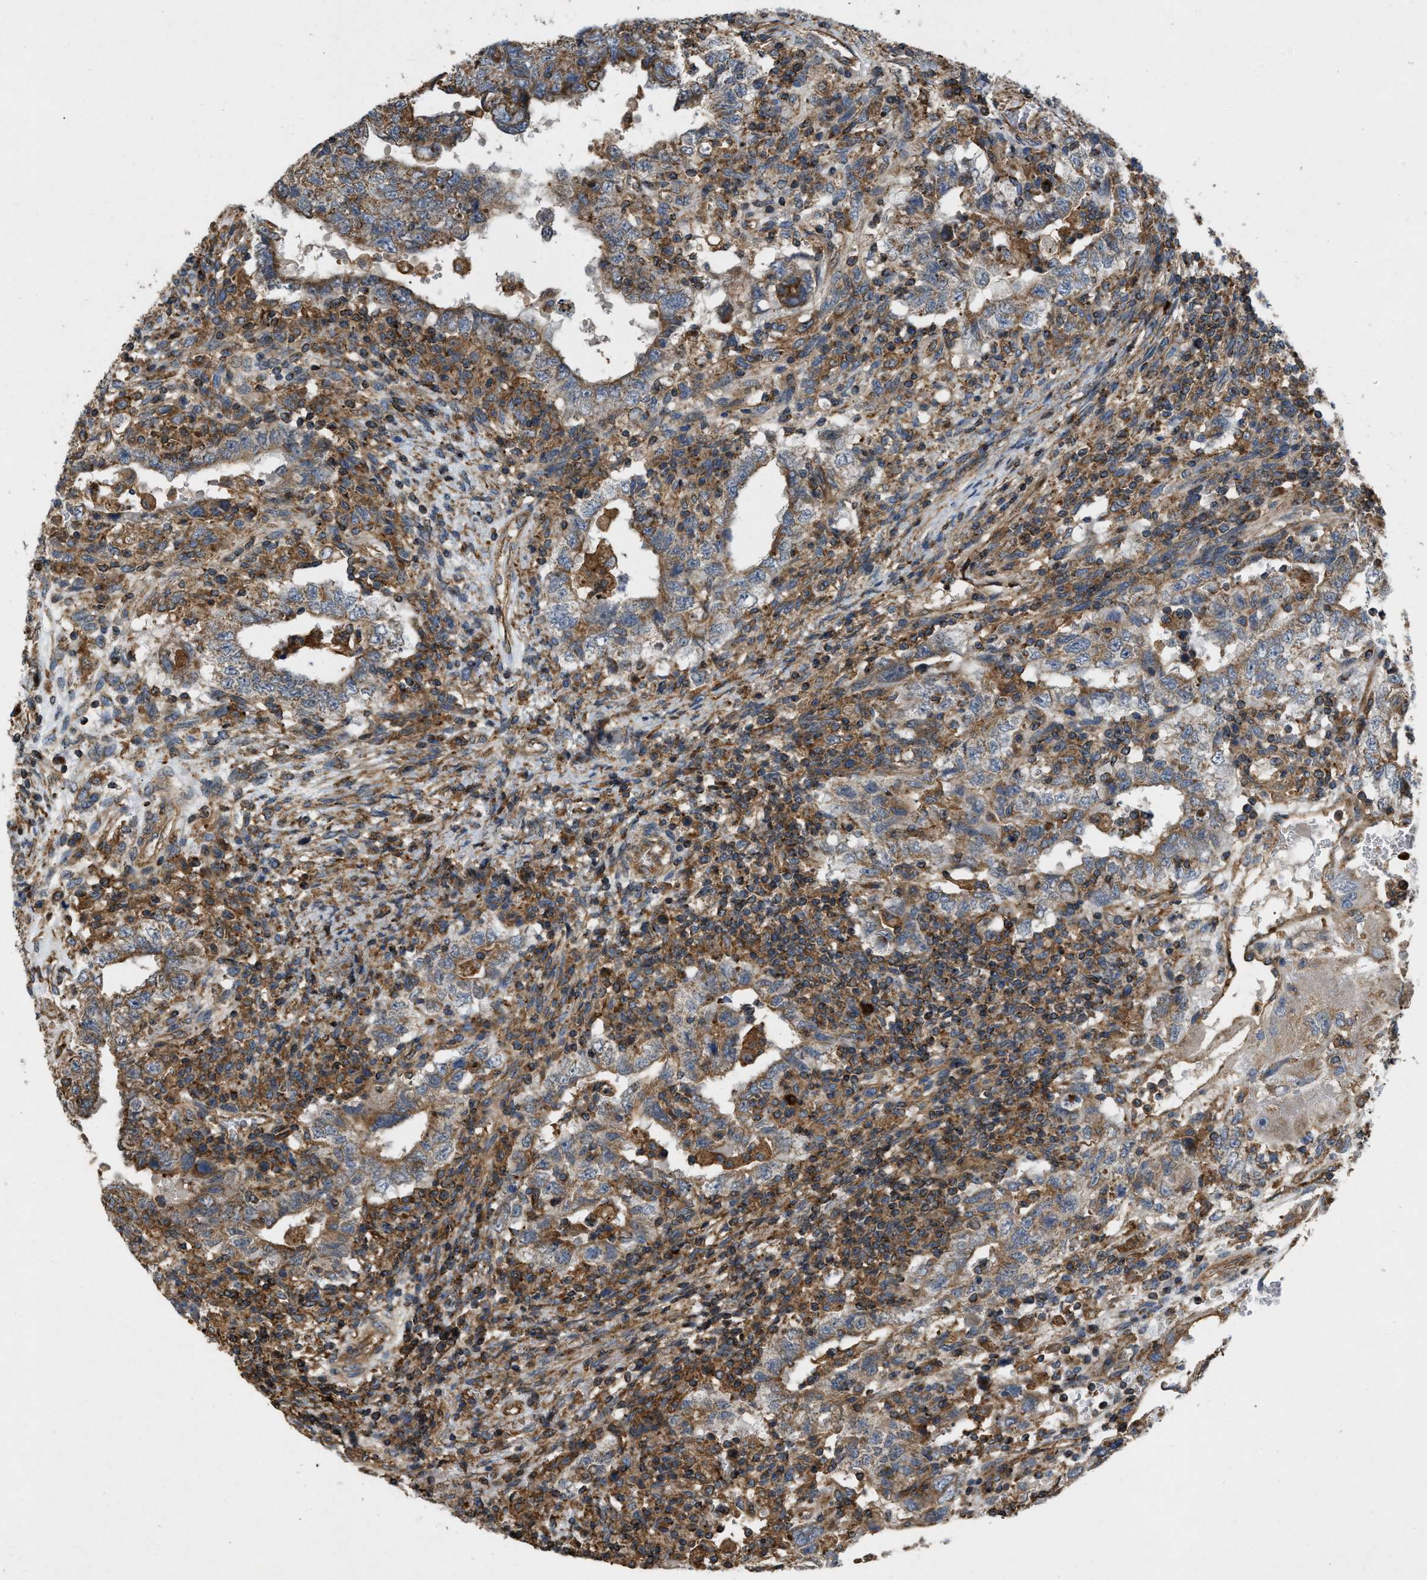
{"staining": {"intensity": "moderate", "quantity": "25%-75%", "location": "cytoplasmic/membranous"}, "tissue": "testis cancer", "cell_type": "Tumor cells", "image_type": "cancer", "snomed": [{"axis": "morphology", "description": "Carcinoma, Embryonal, NOS"}, {"axis": "topography", "description": "Testis"}], "caption": "Immunohistochemistry of human testis cancer displays medium levels of moderate cytoplasmic/membranous expression in about 25%-75% of tumor cells.", "gene": "GNB4", "patient": {"sex": "male", "age": 26}}